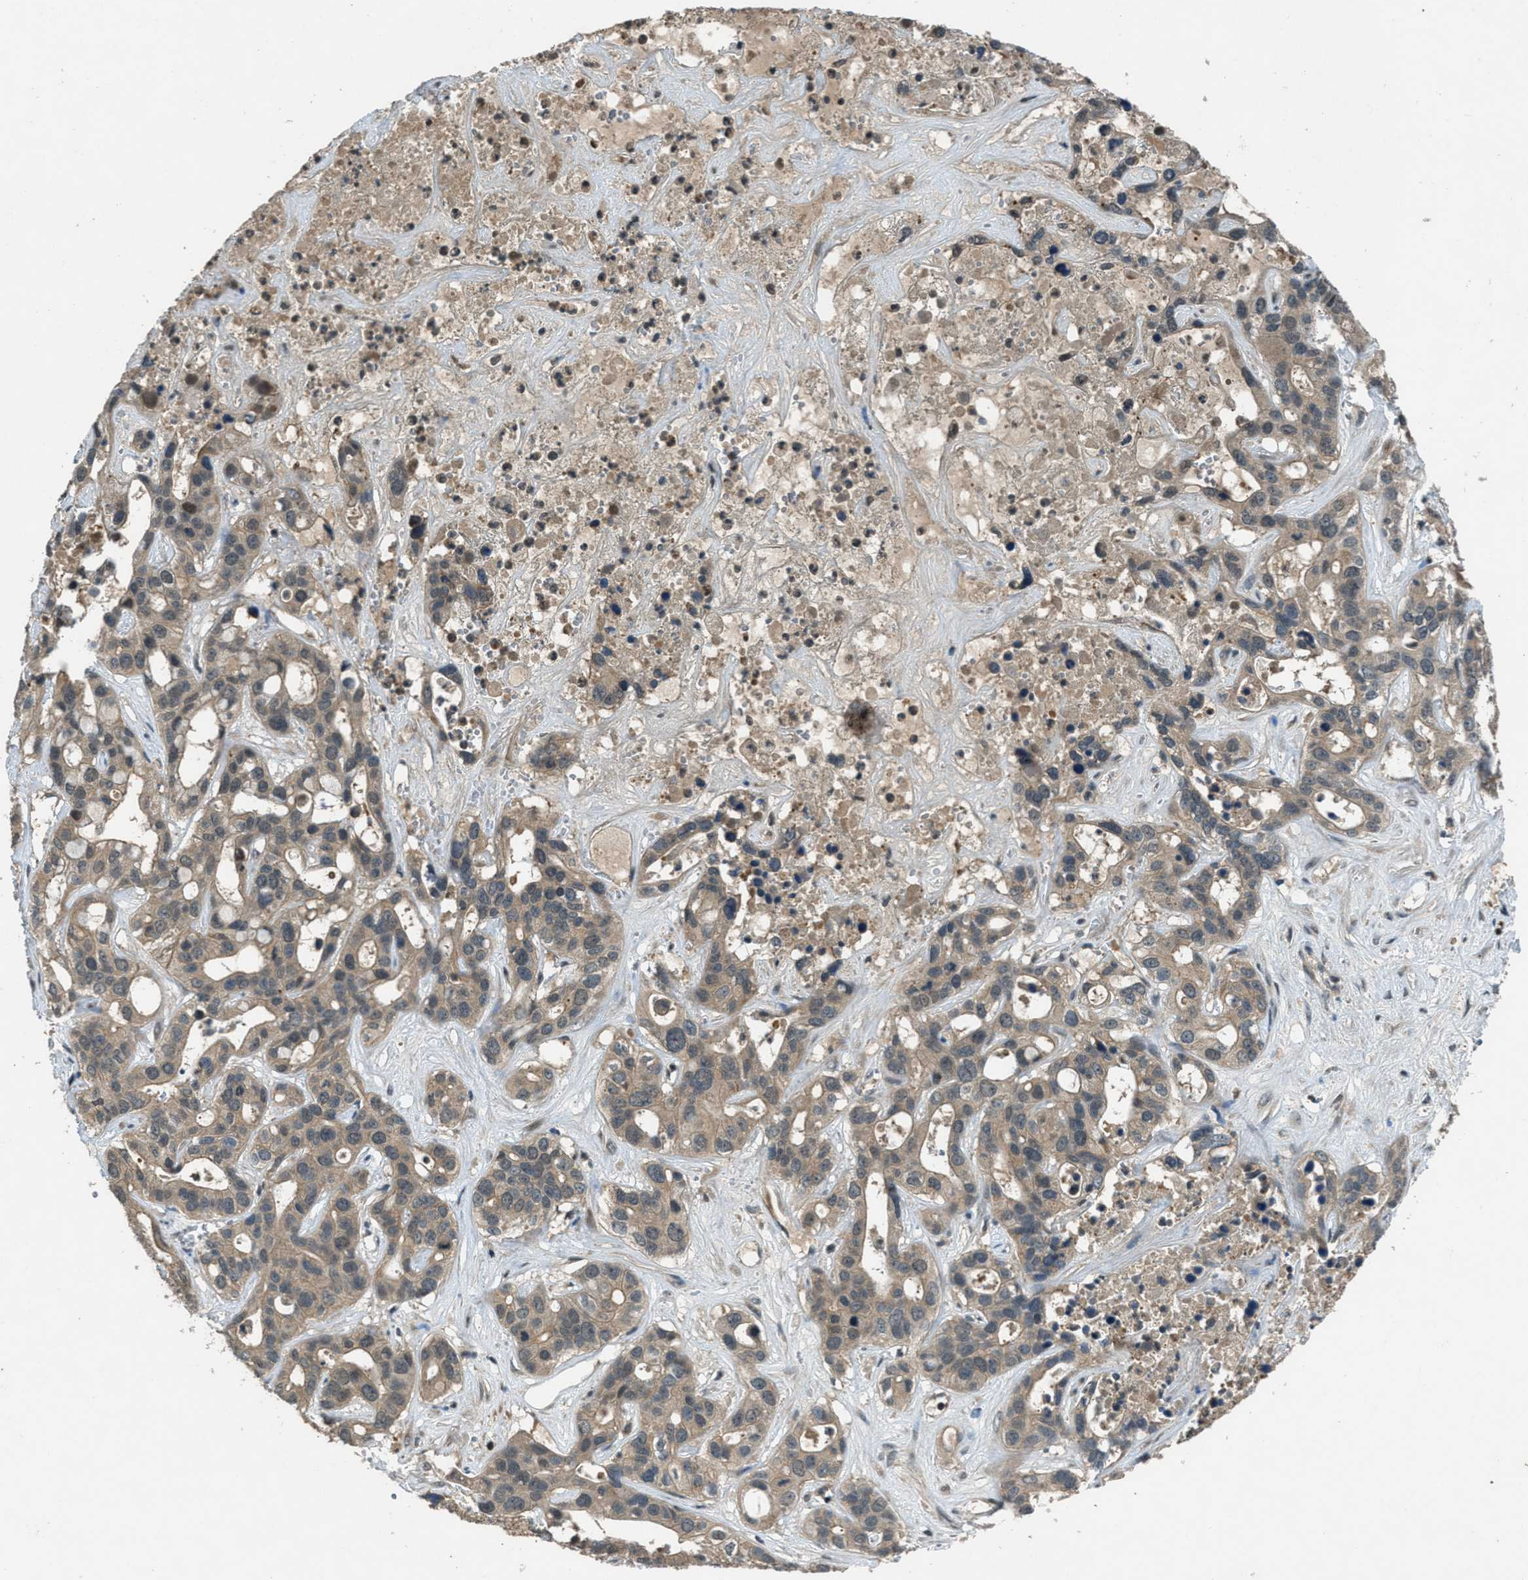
{"staining": {"intensity": "moderate", "quantity": ">75%", "location": "cytoplasmic/membranous"}, "tissue": "liver cancer", "cell_type": "Tumor cells", "image_type": "cancer", "snomed": [{"axis": "morphology", "description": "Cholangiocarcinoma"}, {"axis": "topography", "description": "Liver"}], "caption": "There is medium levels of moderate cytoplasmic/membranous positivity in tumor cells of liver cancer (cholangiocarcinoma), as demonstrated by immunohistochemical staining (brown color).", "gene": "DUSP6", "patient": {"sex": "female", "age": 65}}